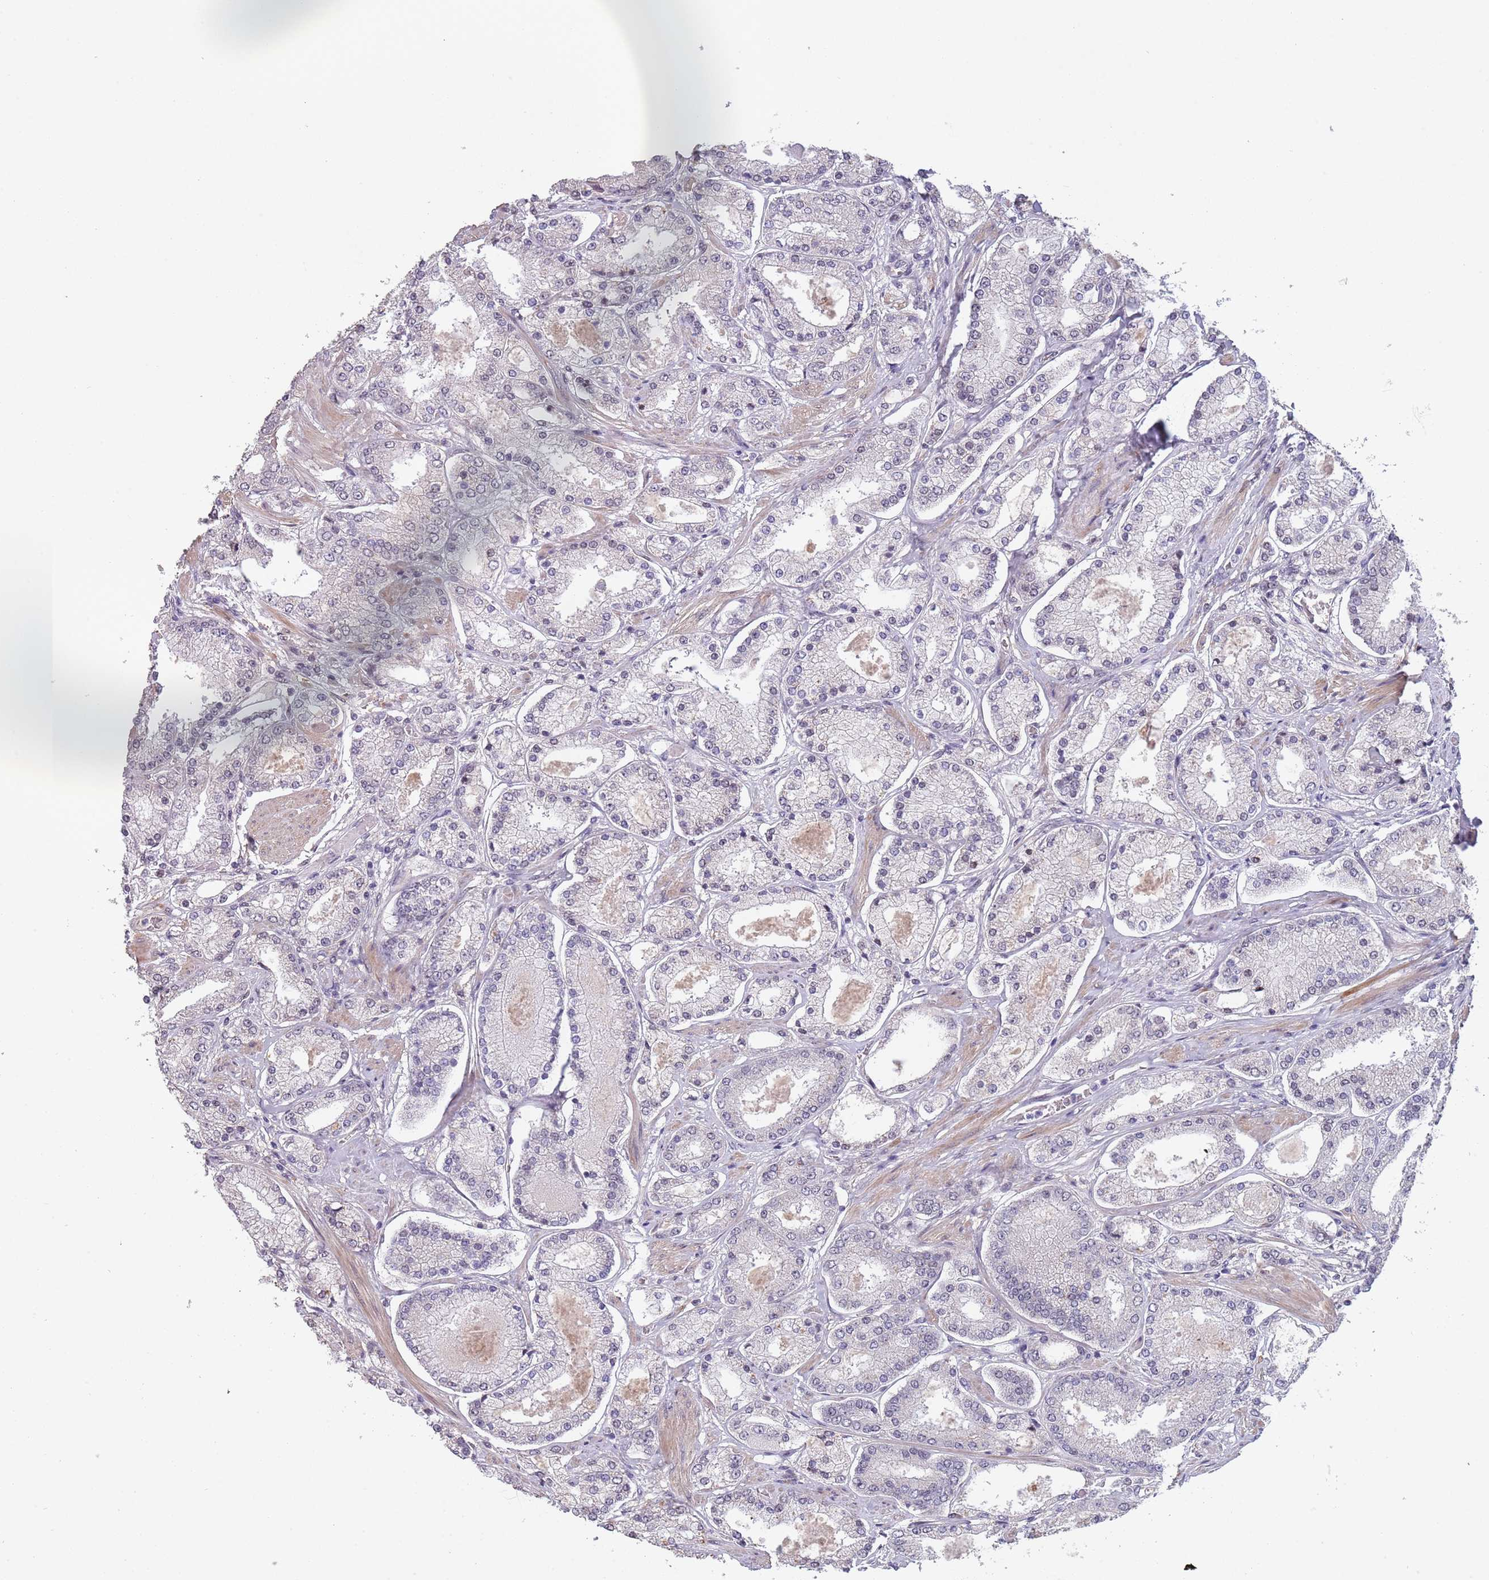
{"staining": {"intensity": "negative", "quantity": "none", "location": "none"}, "tissue": "prostate cancer", "cell_type": "Tumor cells", "image_type": "cancer", "snomed": [{"axis": "morphology", "description": "Adenocarcinoma, High grade"}, {"axis": "topography", "description": "Prostate"}], "caption": "High power microscopy micrograph of an IHC photomicrograph of prostate cancer, revealing no significant expression in tumor cells.", "gene": "CIZ1", "patient": {"sex": "male", "age": 69}}